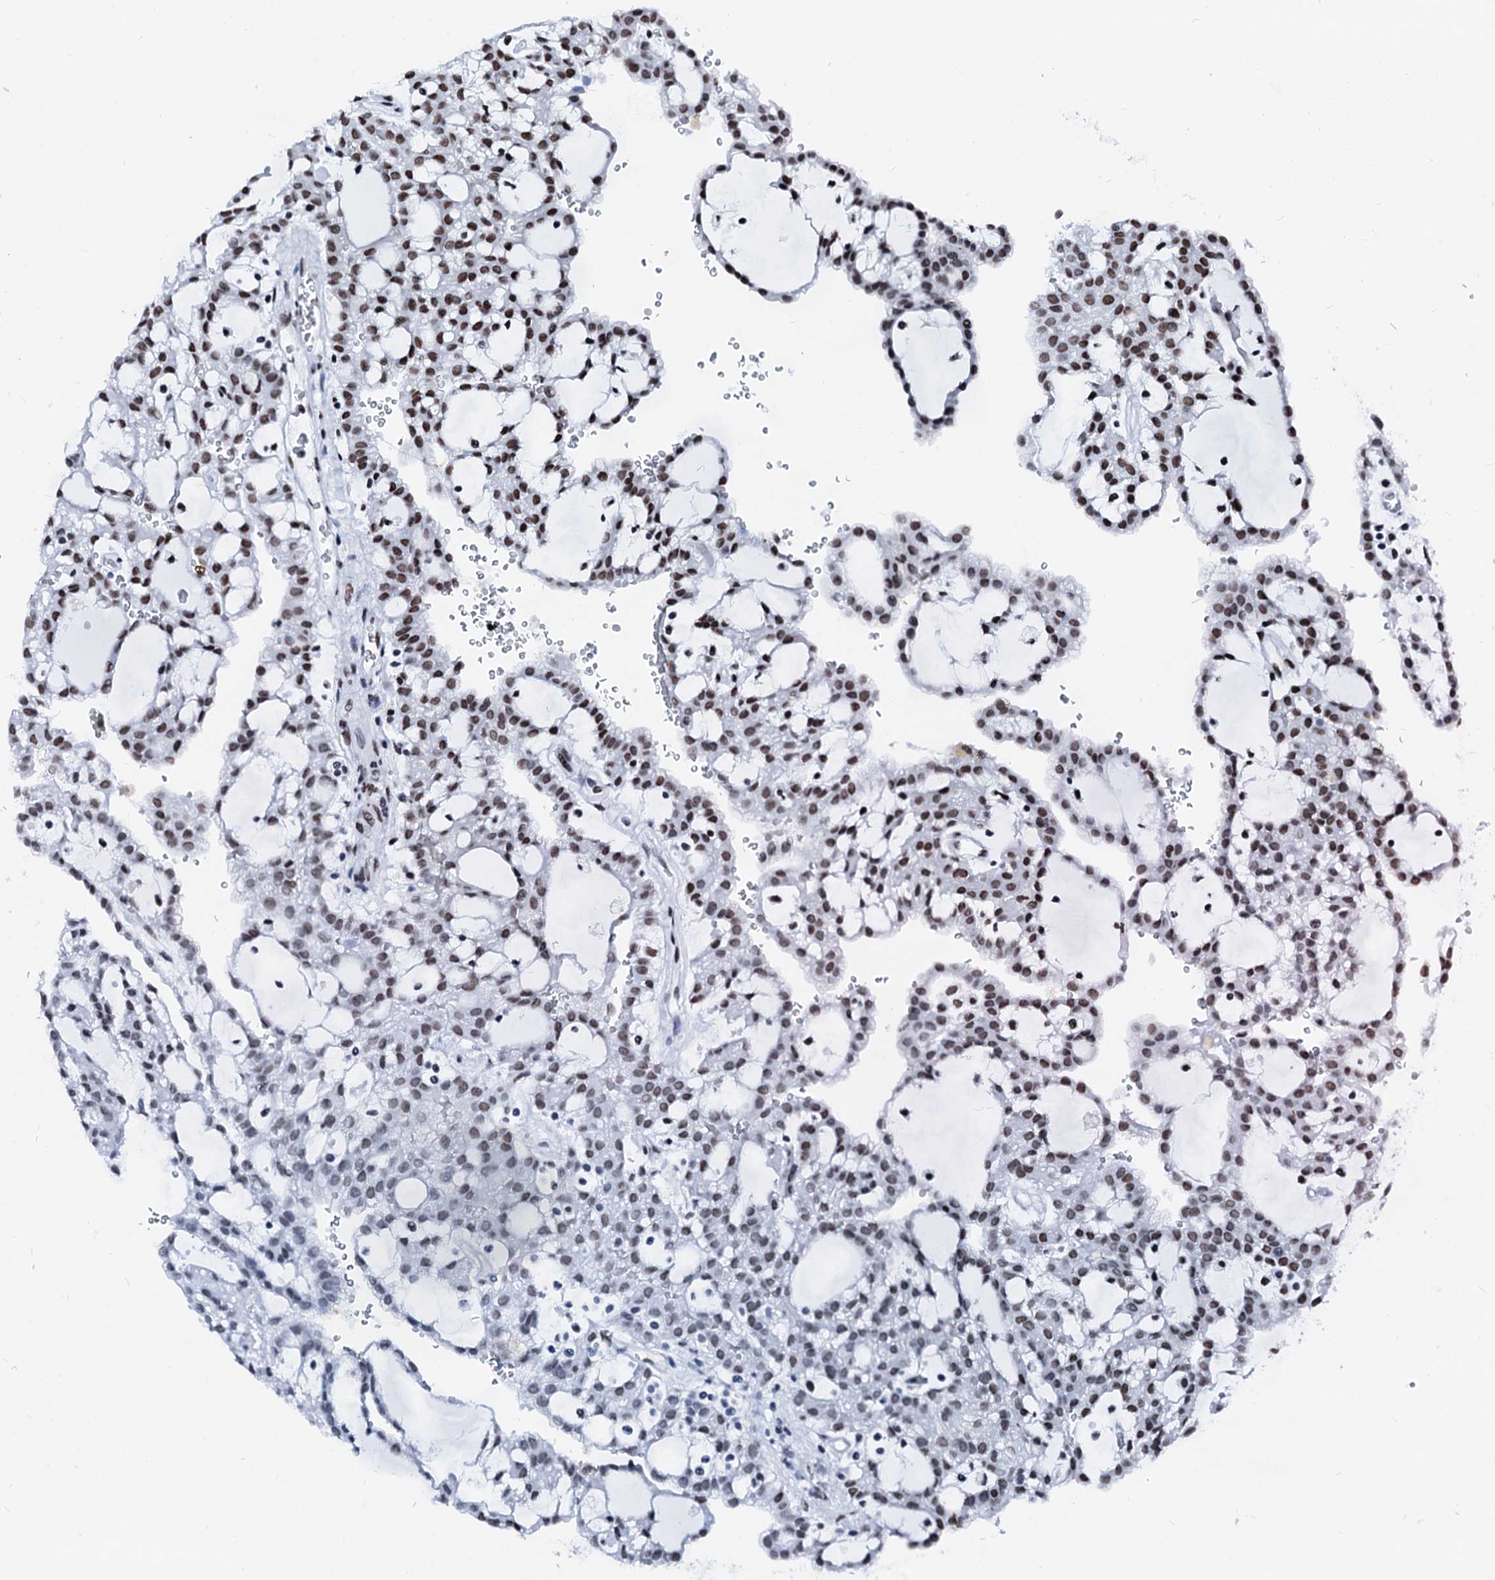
{"staining": {"intensity": "moderate", "quantity": "25%-75%", "location": "nuclear"}, "tissue": "renal cancer", "cell_type": "Tumor cells", "image_type": "cancer", "snomed": [{"axis": "morphology", "description": "Adenocarcinoma, NOS"}, {"axis": "topography", "description": "Kidney"}], "caption": "A brown stain shows moderate nuclear staining of a protein in human renal cancer (adenocarcinoma) tumor cells.", "gene": "RALY", "patient": {"sex": "male", "age": 63}}